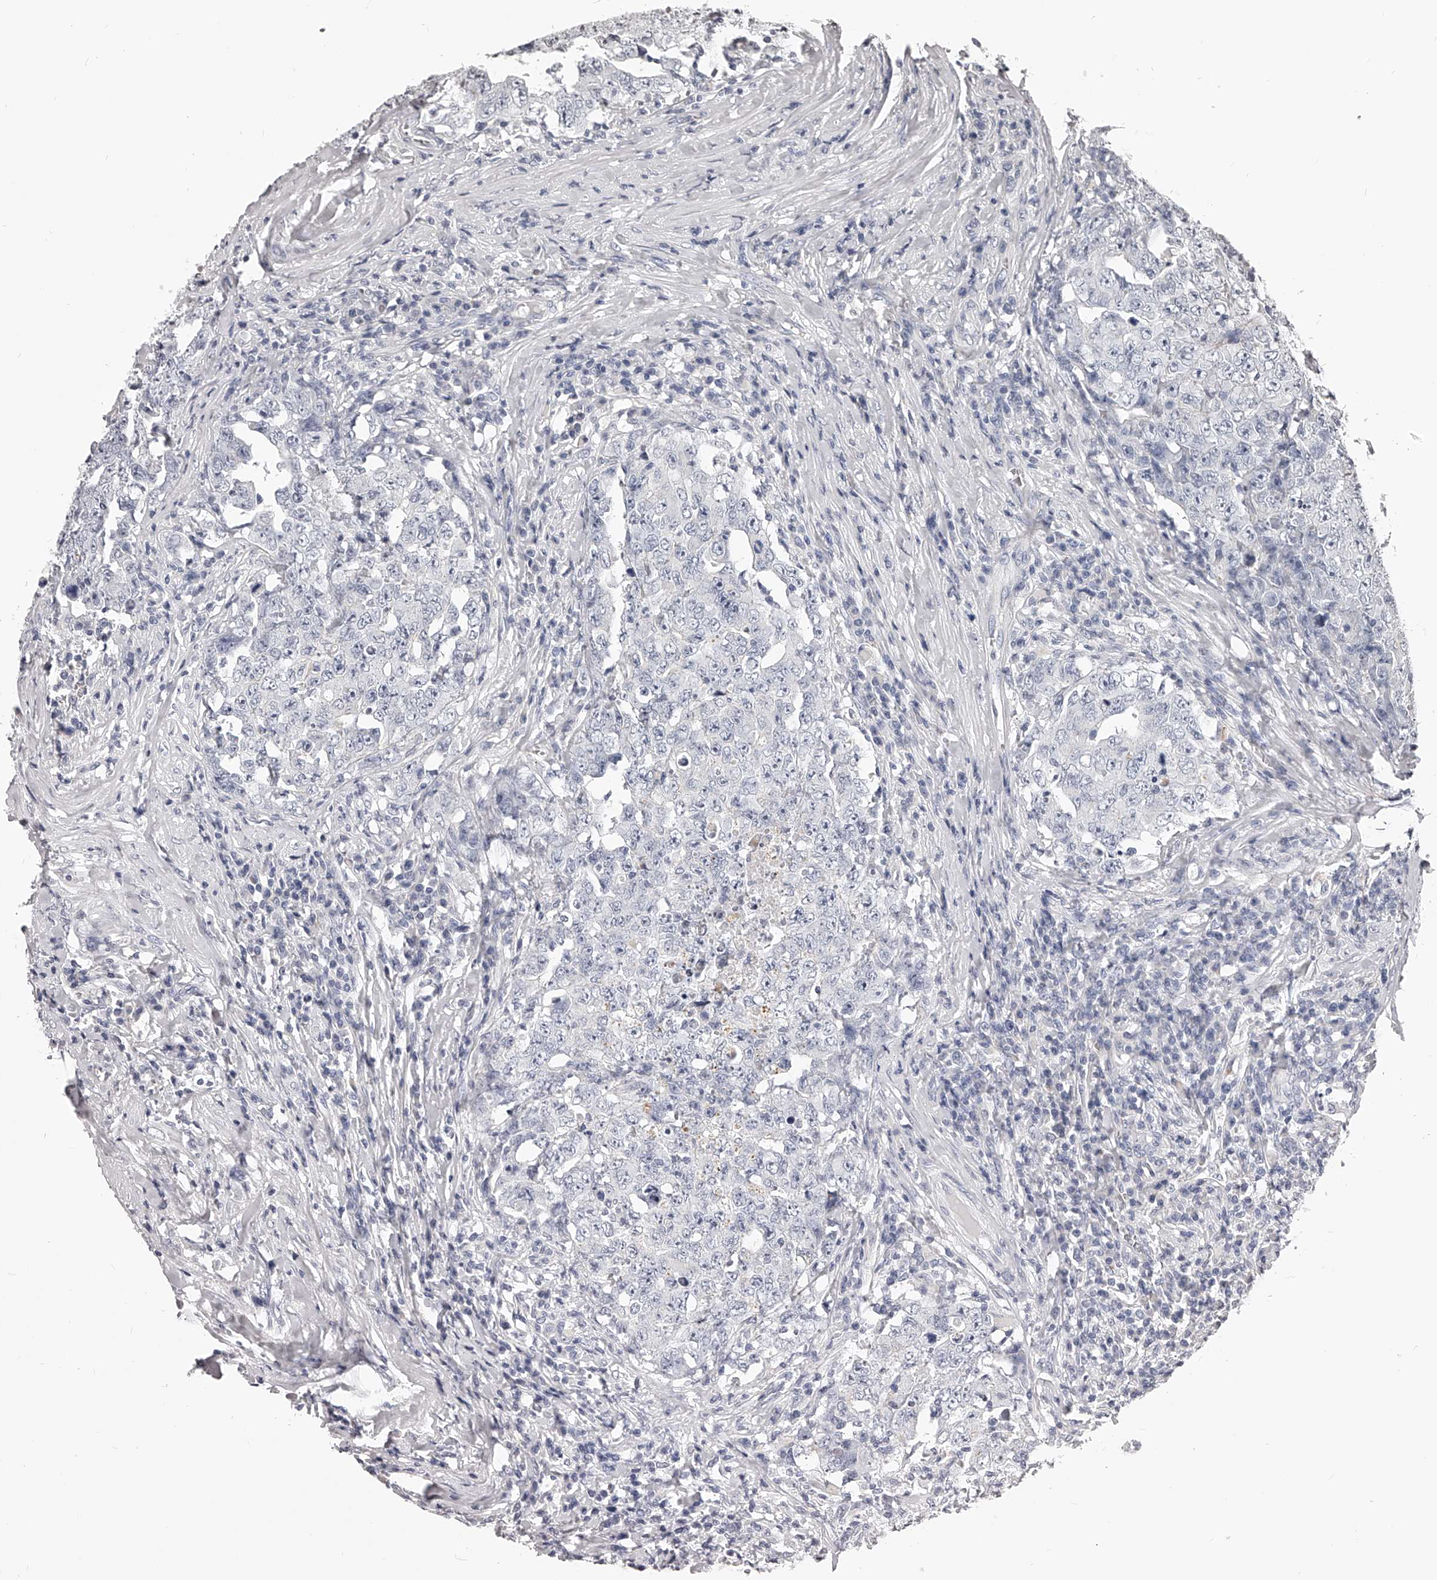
{"staining": {"intensity": "negative", "quantity": "none", "location": "none"}, "tissue": "testis cancer", "cell_type": "Tumor cells", "image_type": "cancer", "snomed": [{"axis": "morphology", "description": "Carcinoma, Embryonal, NOS"}, {"axis": "topography", "description": "Testis"}], "caption": "The IHC photomicrograph has no significant expression in tumor cells of testis cancer (embryonal carcinoma) tissue. (DAB IHC visualized using brightfield microscopy, high magnification).", "gene": "DMRT1", "patient": {"sex": "male", "age": 26}}